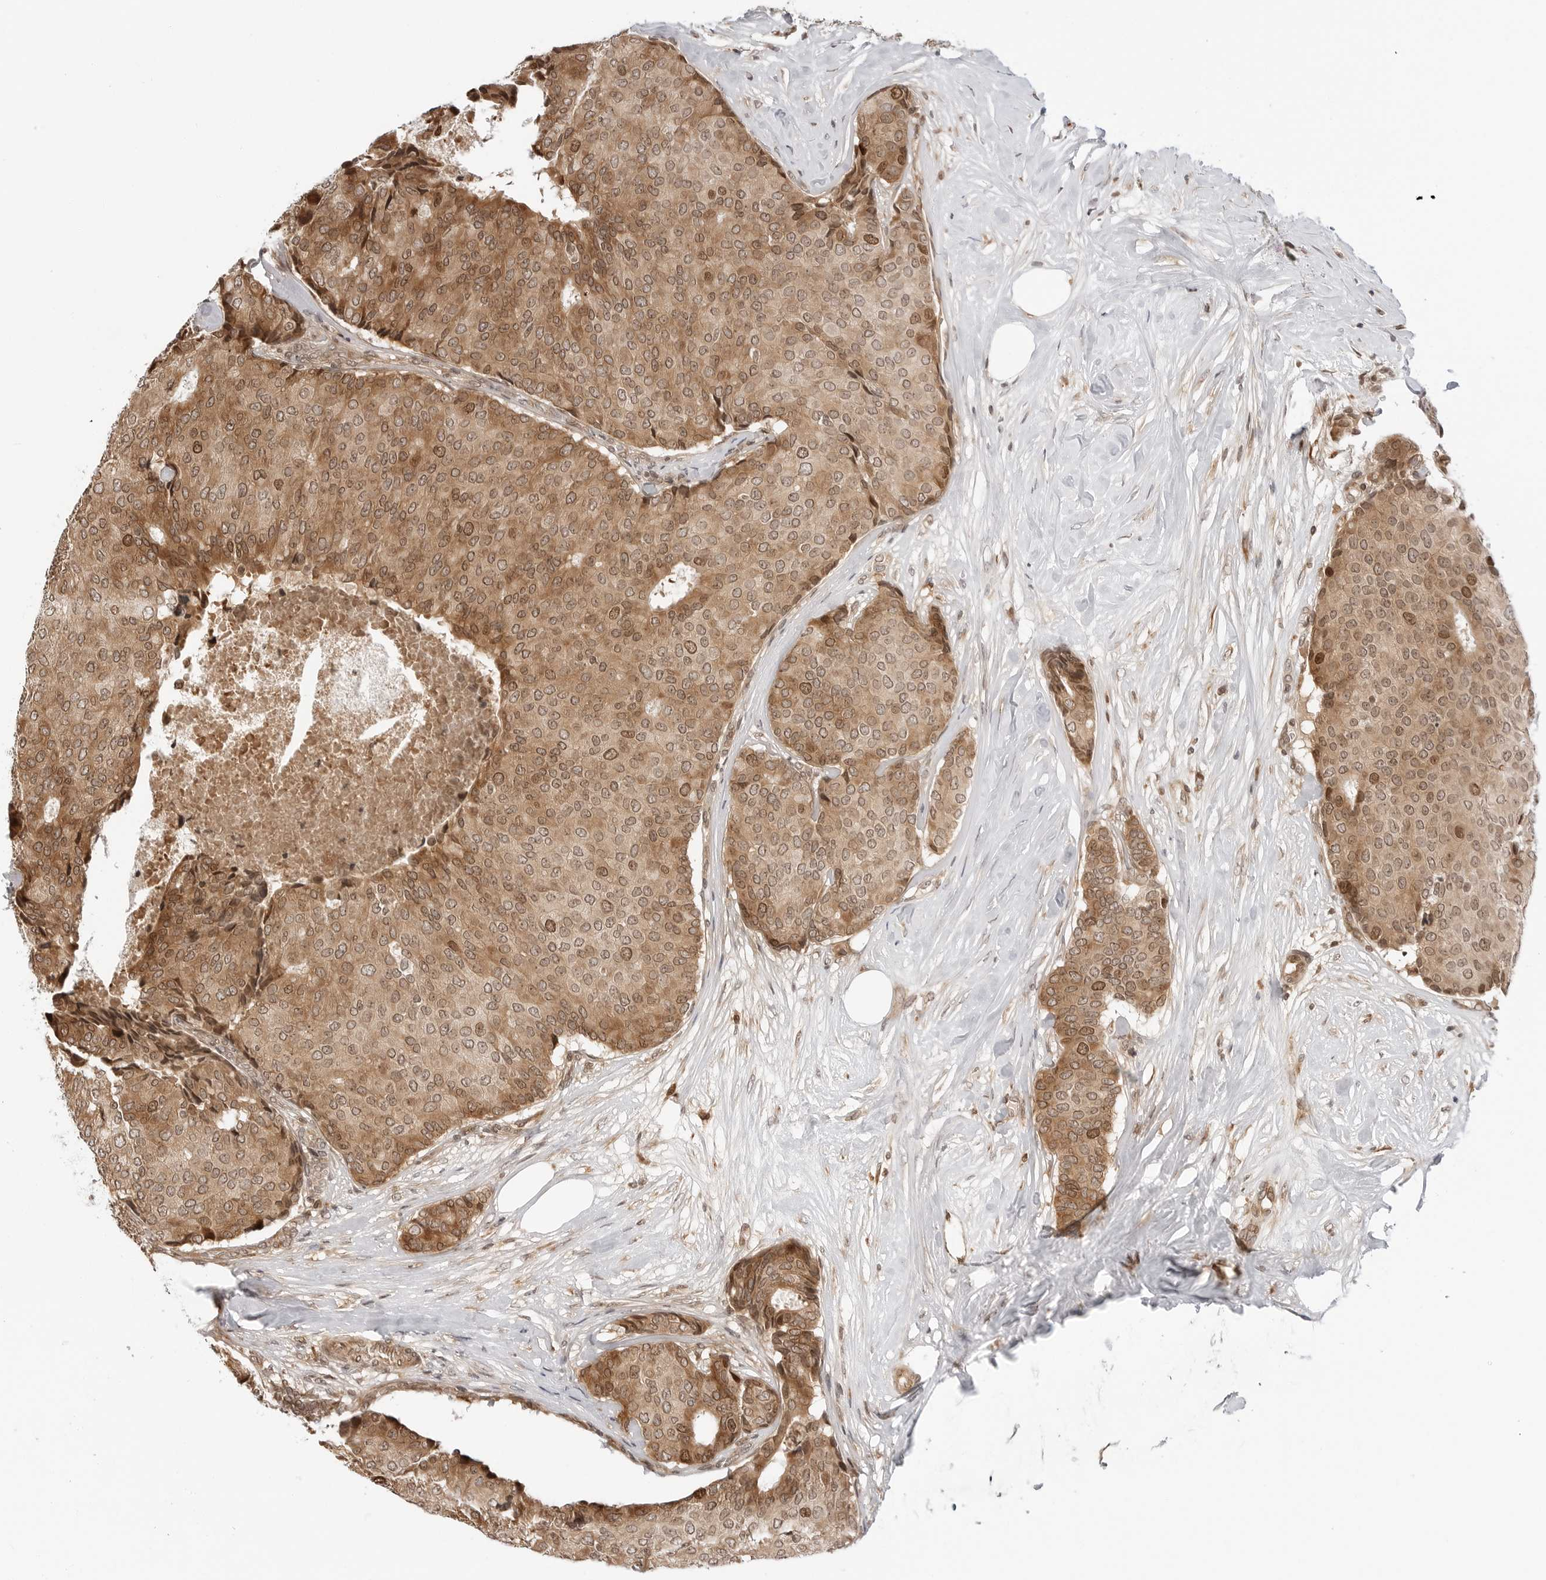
{"staining": {"intensity": "moderate", "quantity": ">75%", "location": "cytoplasmic/membranous,nuclear"}, "tissue": "breast cancer", "cell_type": "Tumor cells", "image_type": "cancer", "snomed": [{"axis": "morphology", "description": "Duct carcinoma"}, {"axis": "topography", "description": "Breast"}], "caption": "Infiltrating ductal carcinoma (breast) stained for a protein exhibits moderate cytoplasmic/membranous and nuclear positivity in tumor cells.", "gene": "TIPRL", "patient": {"sex": "female", "age": 75}}